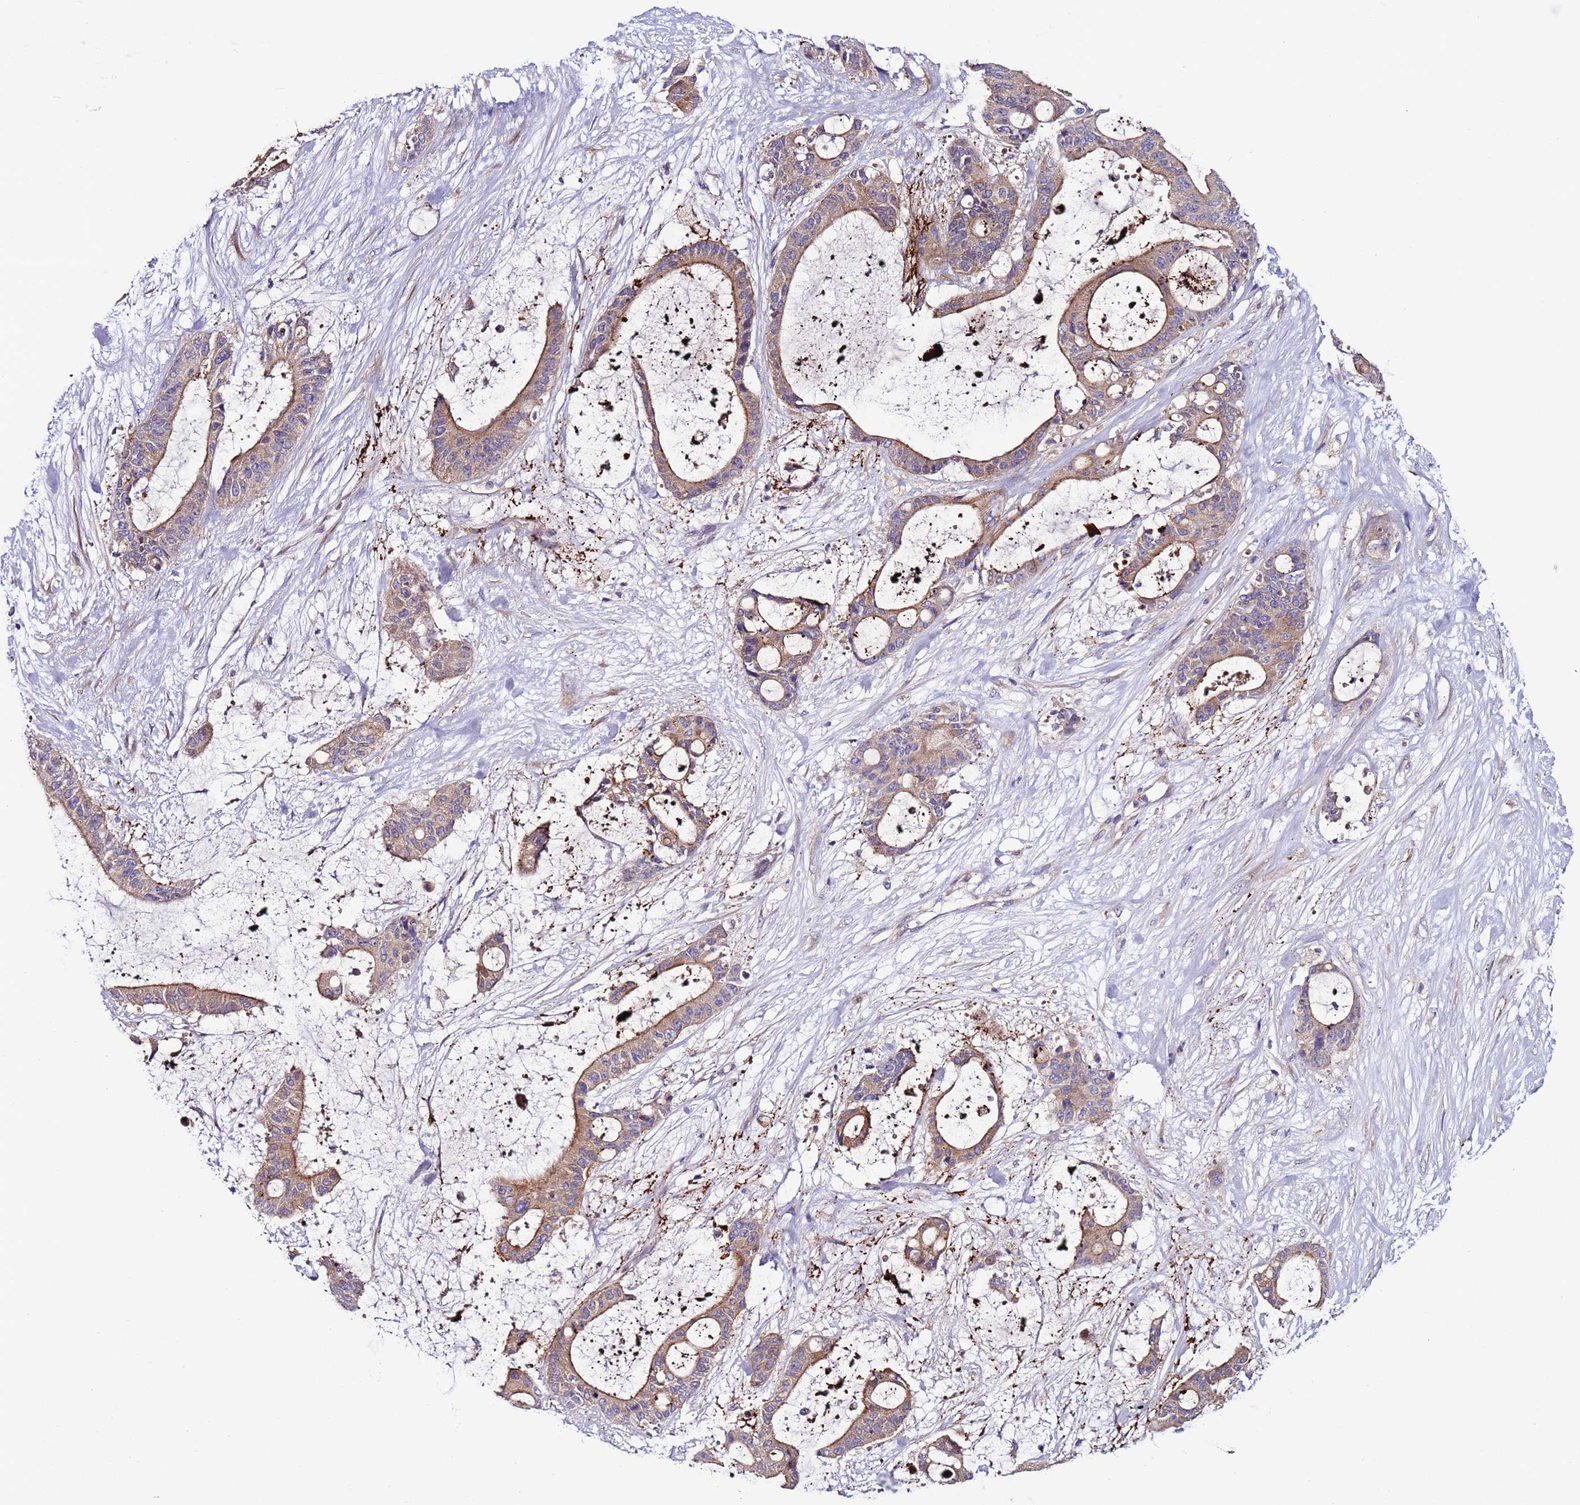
{"staining": {"intensity": "weak", "quantity": "25%-75%", "location": "cytoplasmic/membranous"}, "tissue": "liver cancer", "cell_type": "Tumor cells", "image_type": "cancer", "snomed": [{"axis": "morphology", "description": "Normal tissue, NOS"}, {"axis": "morphology", "description": "Cholangiocarcinoma"}, {"axis": "topography", "description": "Liver"}, {"axis": "topography", "description": "Peripheral nerve tissue"}], "caption": "Liver cholangiocarcinoma stained for a protein shows weak cytoplasmic/membranous positivity in tumor cells.", "gene": "SPCS1", "patient": {"sex": "female", "age": 73}}